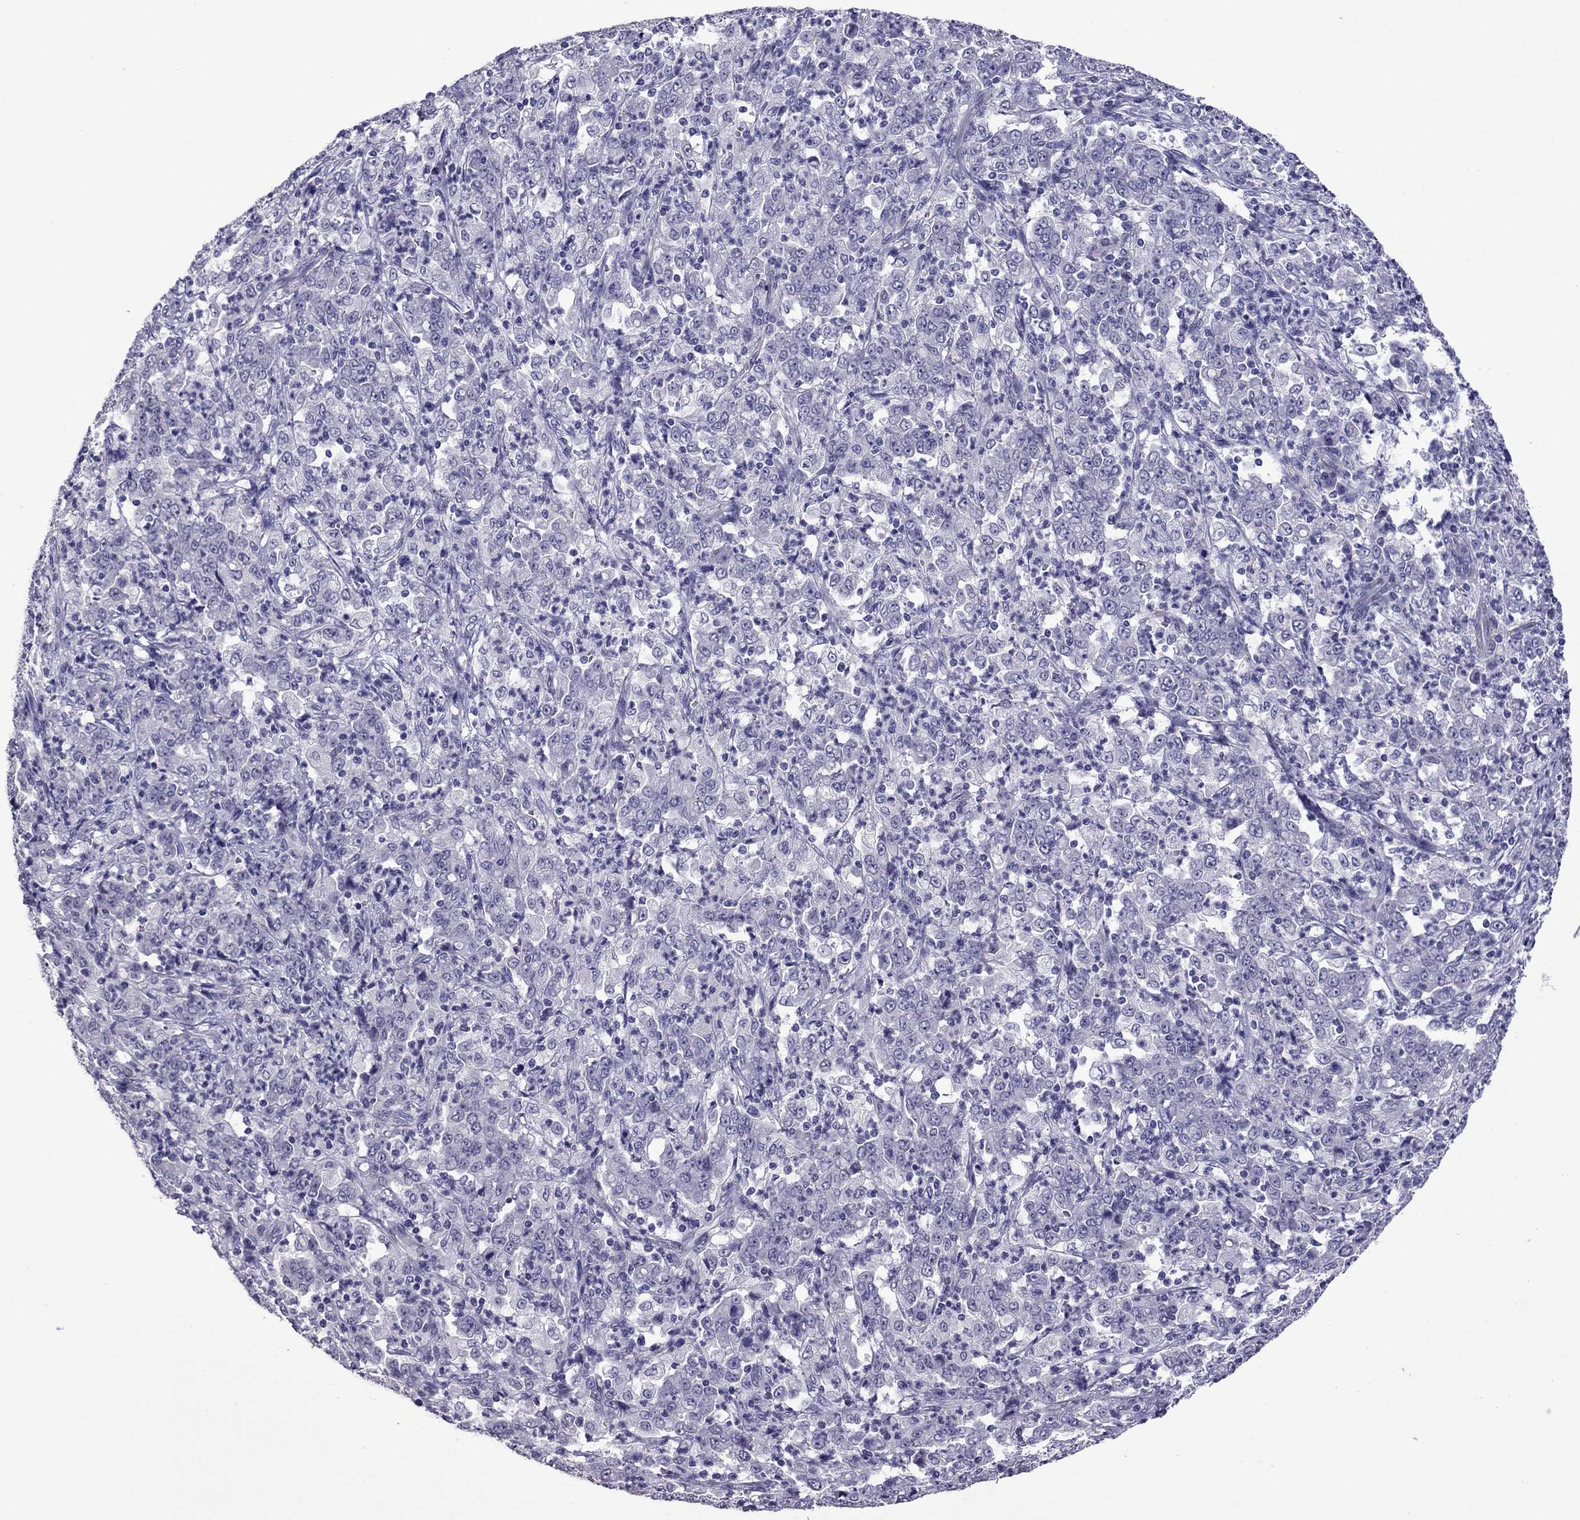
{"staining": {"intensity": "negative", "quantity": "none", "location": "none"}, "tissue": "stomach cancer", "cell_type": "Tumor cells", "image_type": "cancer", "snomed": [{"axis": "morphology", "description": "Adenocarcinoma, NOS"}, {"axis": "topography", "description": "Stomach, lower"}], "caption": "The histopathology image reveals no significant staining in tumor cells of stomach cancer (adenocarcinoma).", "gene": "CHRNA5", "patient": {"sex": "female", "age": 71}}